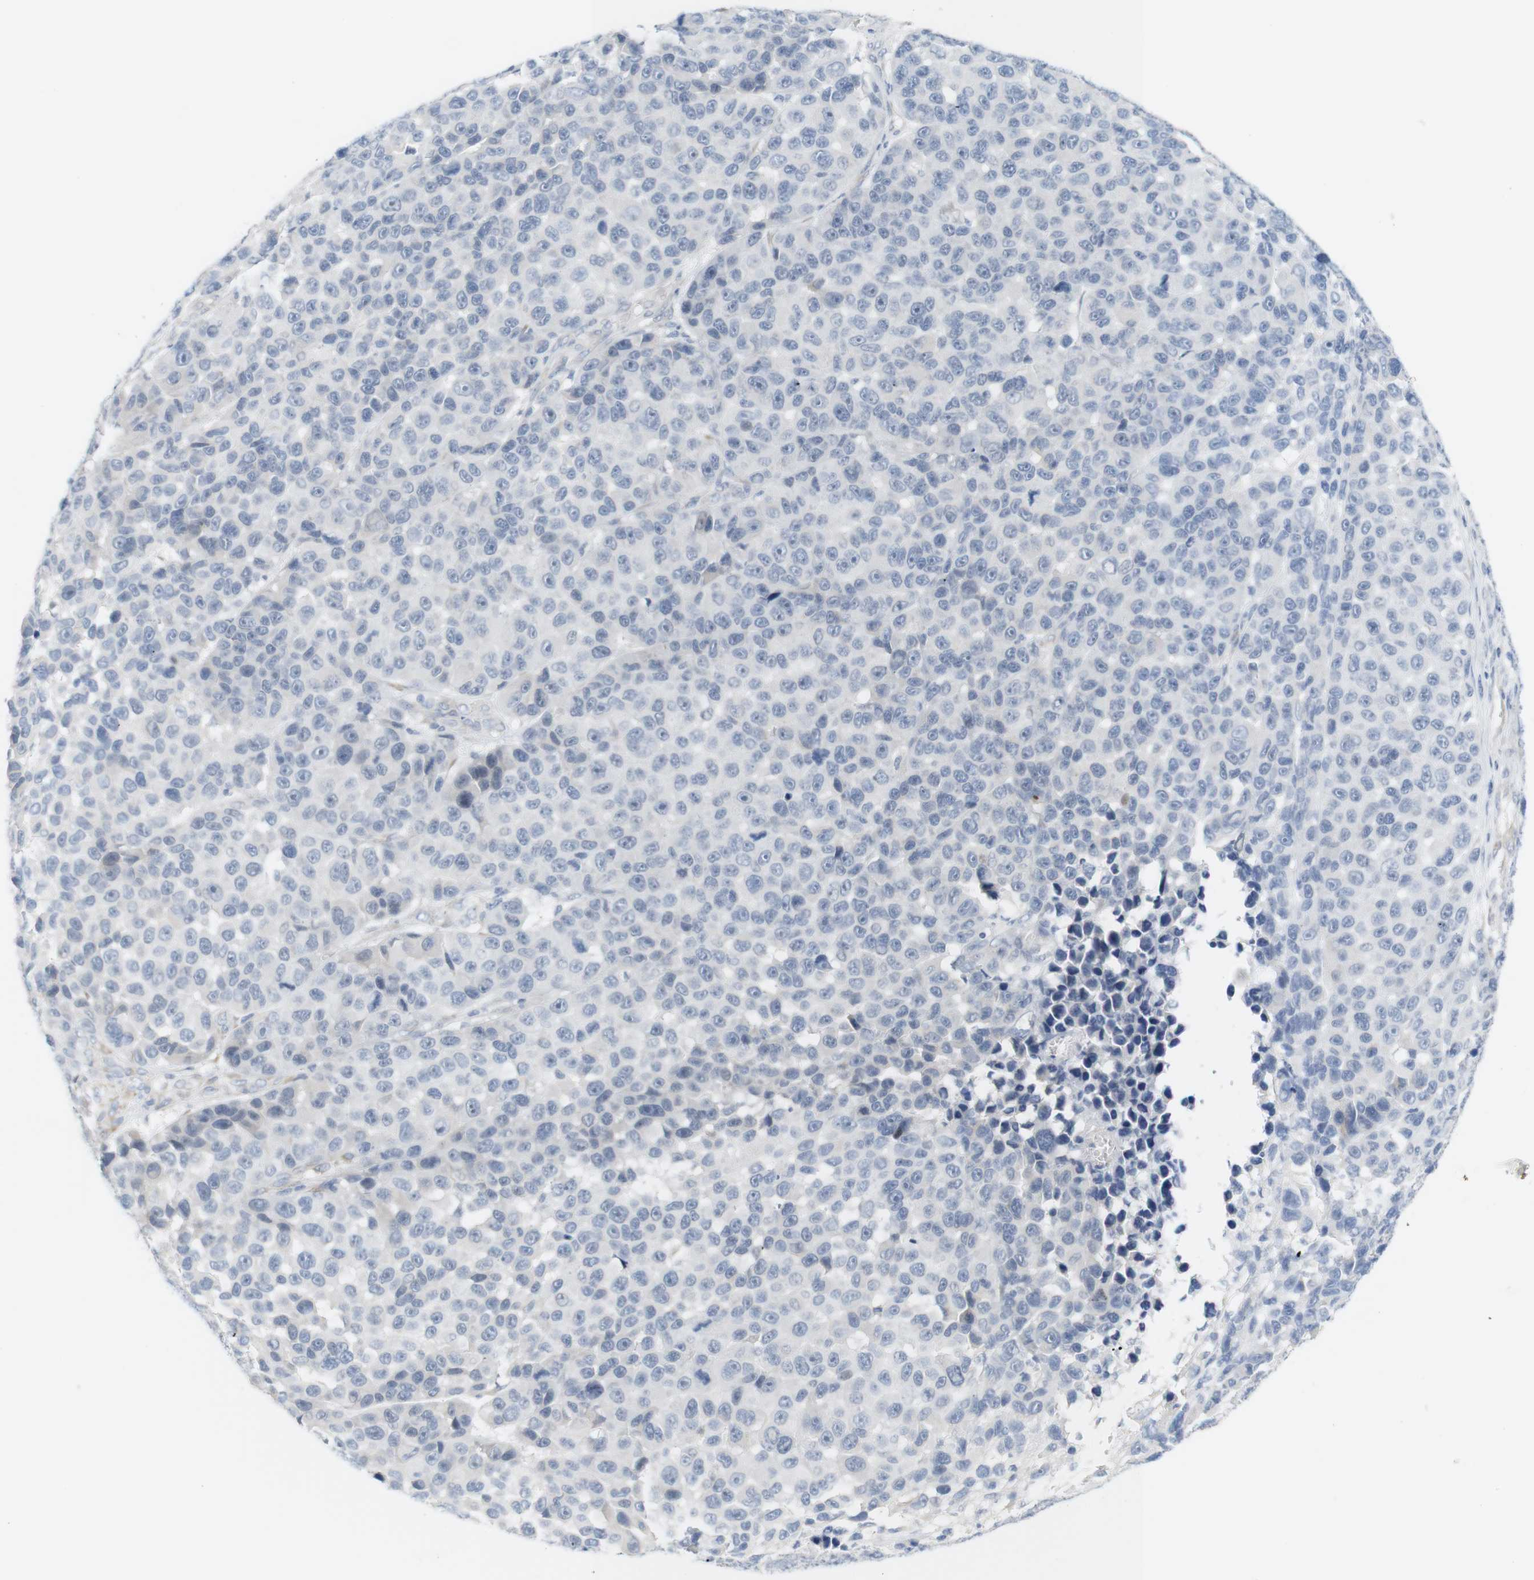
{"staining": {"intensity": "negative", "quantity": "none", "location": "none"}, "tissue": "melanoma", "cell_type": "Tumor cells", "image_type": "cancer", "snomed": [{"axis": "morphology", "description": "Malignant melanoma, NOS"}, {"axis": "topography", "description": "Skin"}], "caption": "Immunohistochemical staining of human melanoma exhibits no significant positivity in tumor cells.", "gene": "RGS9", "patient": {"sex": "male", "age": 53}}